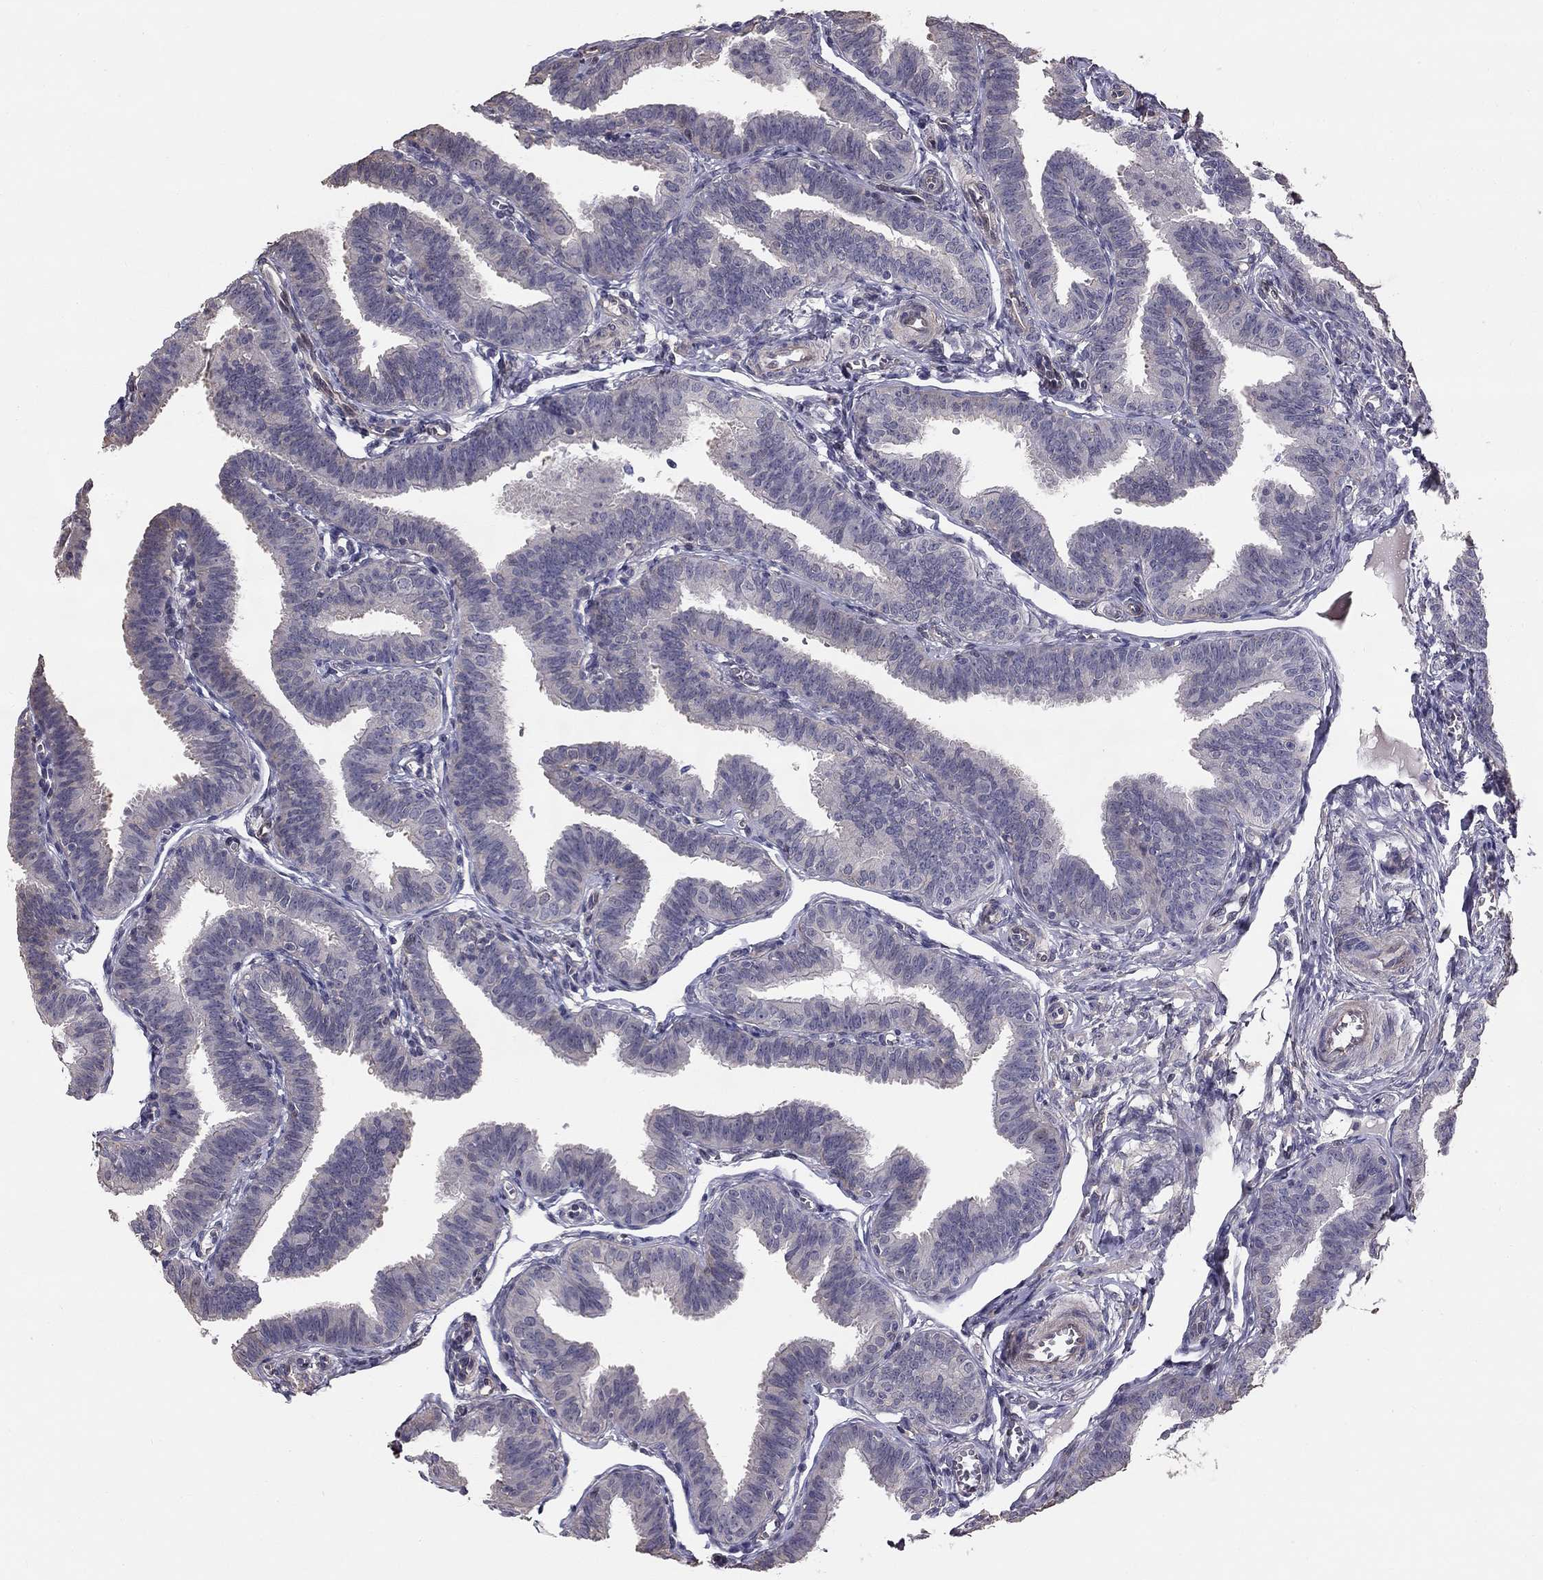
{"staining": {"intensity": "negative", "quantity": "none", "location": "none"}, "tissue": "fallopian tube", "cell_type": "Glandular cells", "image_type": "normal", "snomed": [{"axis": "morphology", "description": "Normal tissue, NOS"}, {"axis": "topography", "description": "Fallopian tube"}], "caption": "Fallopian tube stained for a protein using immunohistochemistry (IHC) displays no expression glandular cells.", "gene": "GJB4", "patient": {"sex": "female", "age": 25}}